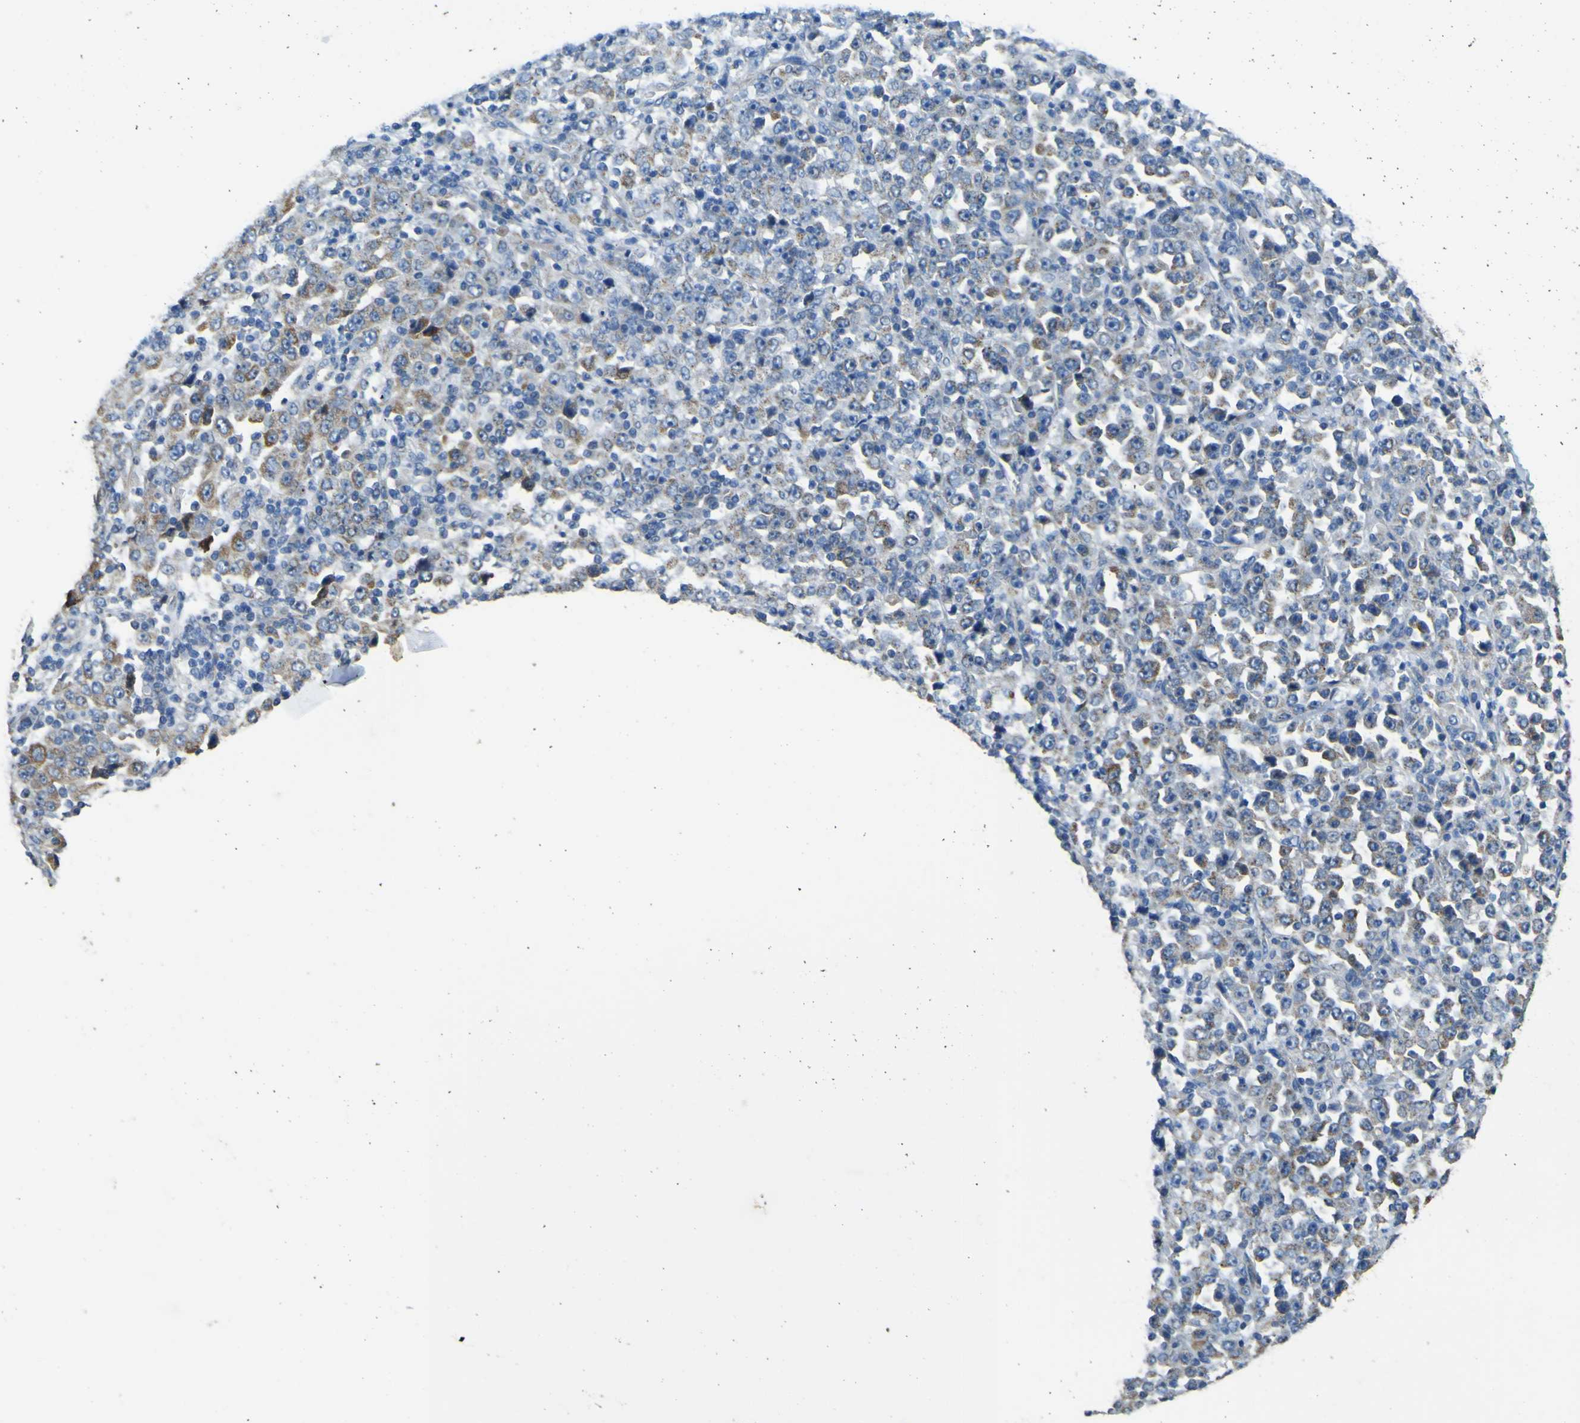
{"staining": {"intensity": "moderate", "quantity": "<25%", "location": "cytoplasmic/membranous"}, "tissue": "stomach cancer", "cell_type": "Tumor cells", "image_type": "cancer", "snomed": [{"axis": "morphology", "description": "Normal tissue, NOS"}, {"axis": "morphology", "description": "Adenocarcinoma, NOS"}, {"axis": "topography", "description": "Stomach, upper"}, {"axis": "topography", "description": "Stomach"}], "caption": "High-power microscopy captured an immunohistochemistry photomicrograph of stomach cancer, revealing moderate cytoplasmic/membranous positivity in about <25% of tumor cells. The staining was performed using DAB, with brown indicating positive protein expression. Nuclei are stained blue with hematoxylin.", "gene": "ALDH18A1", "patient": {"sex": "male", "age": 59}}